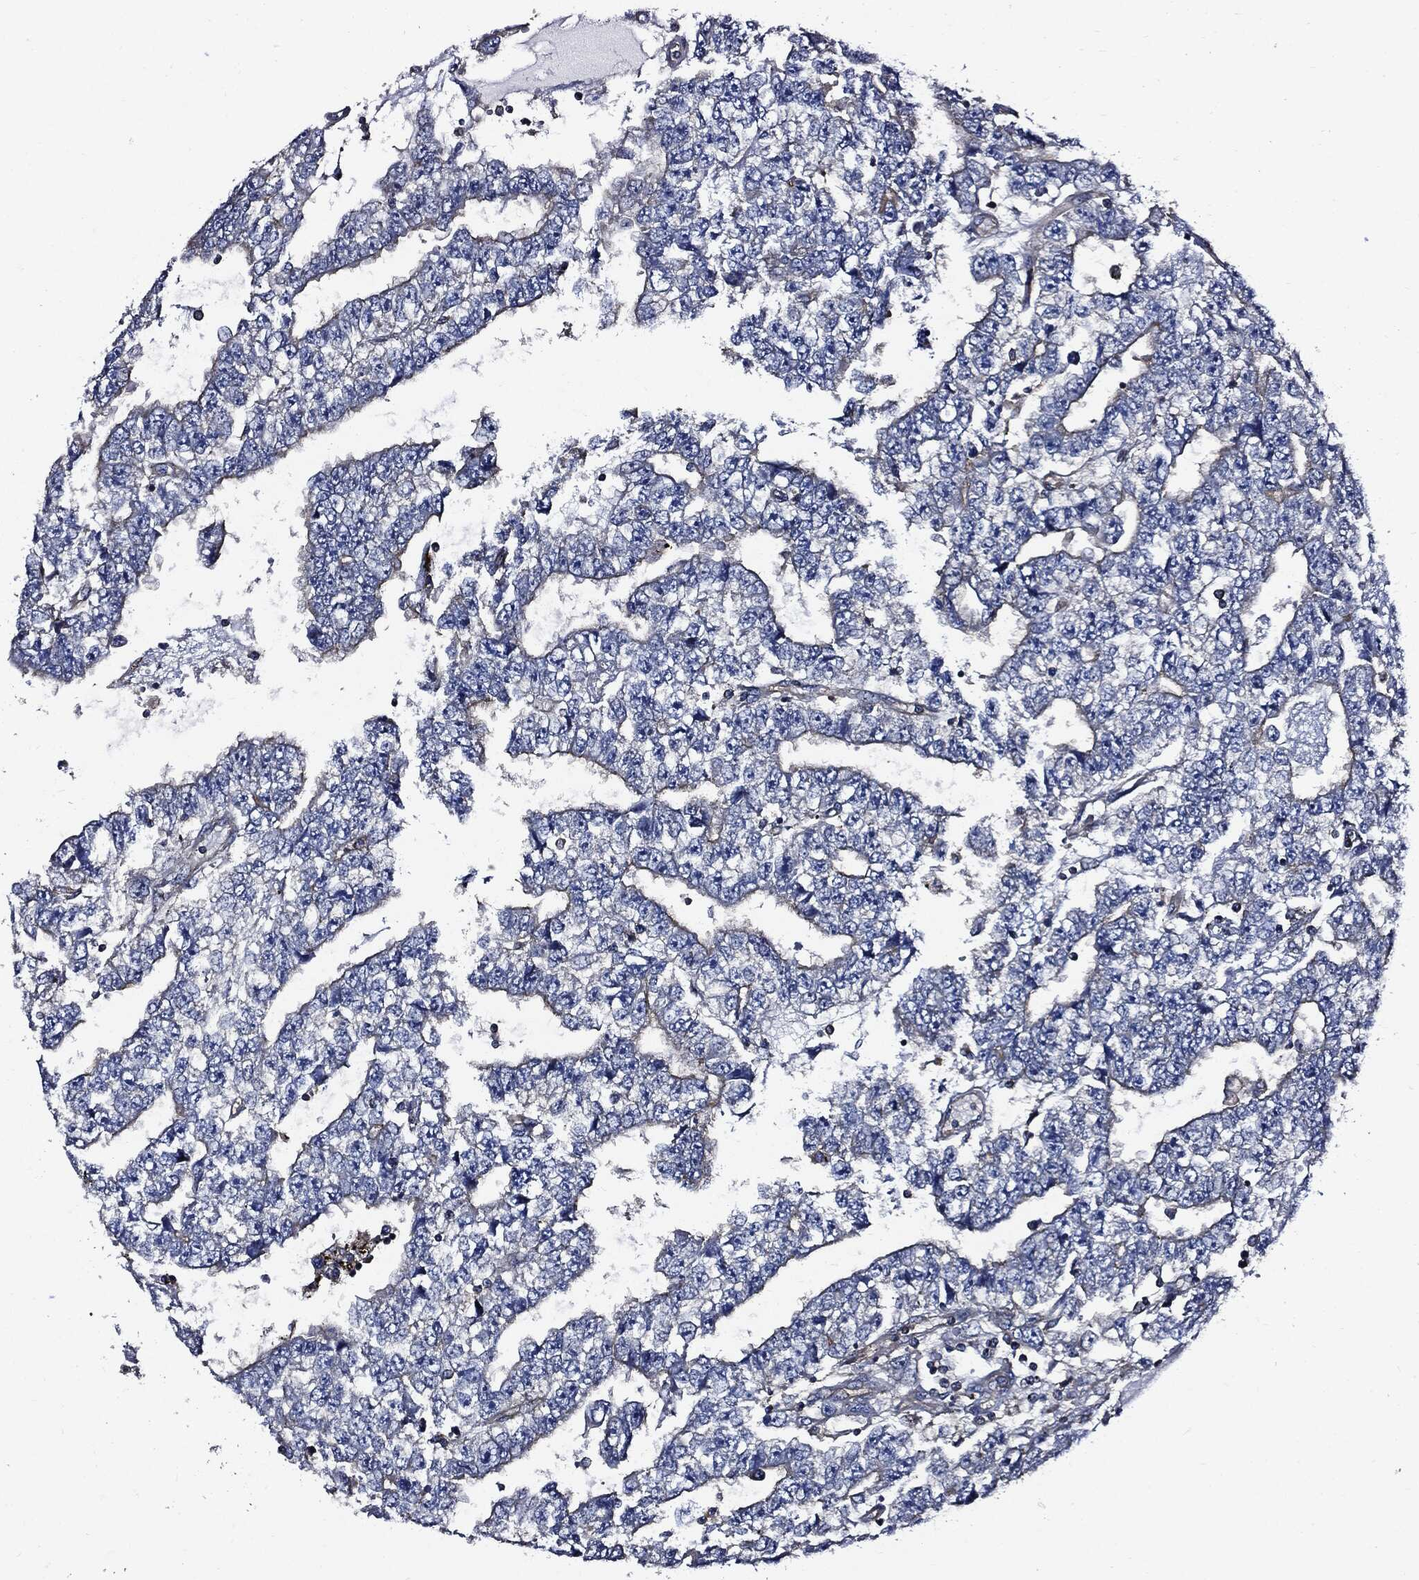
{"staining": {"intensity": "negative", "quantity": "none", "location": "none"}, "tissue": "testis cancer", "cell_type": "Tumor cells", "image_type": "cancer", "snomed": [{"axis": "morphology", "description": "Carcinoma, Embryonal, NOS"}, {"axis": "topography", "description": "Testis"}], "caption": "Immunohistochemistry photomicrograph of human testis cancer stained for a protein (brown), which demonstrates no staining in tumor cells. (DAB (3,3'-diaminobenzidine) IHC, high magnification).", "gene": "PDCD6IP", "patient": {"sex": "male", "age": 25}}